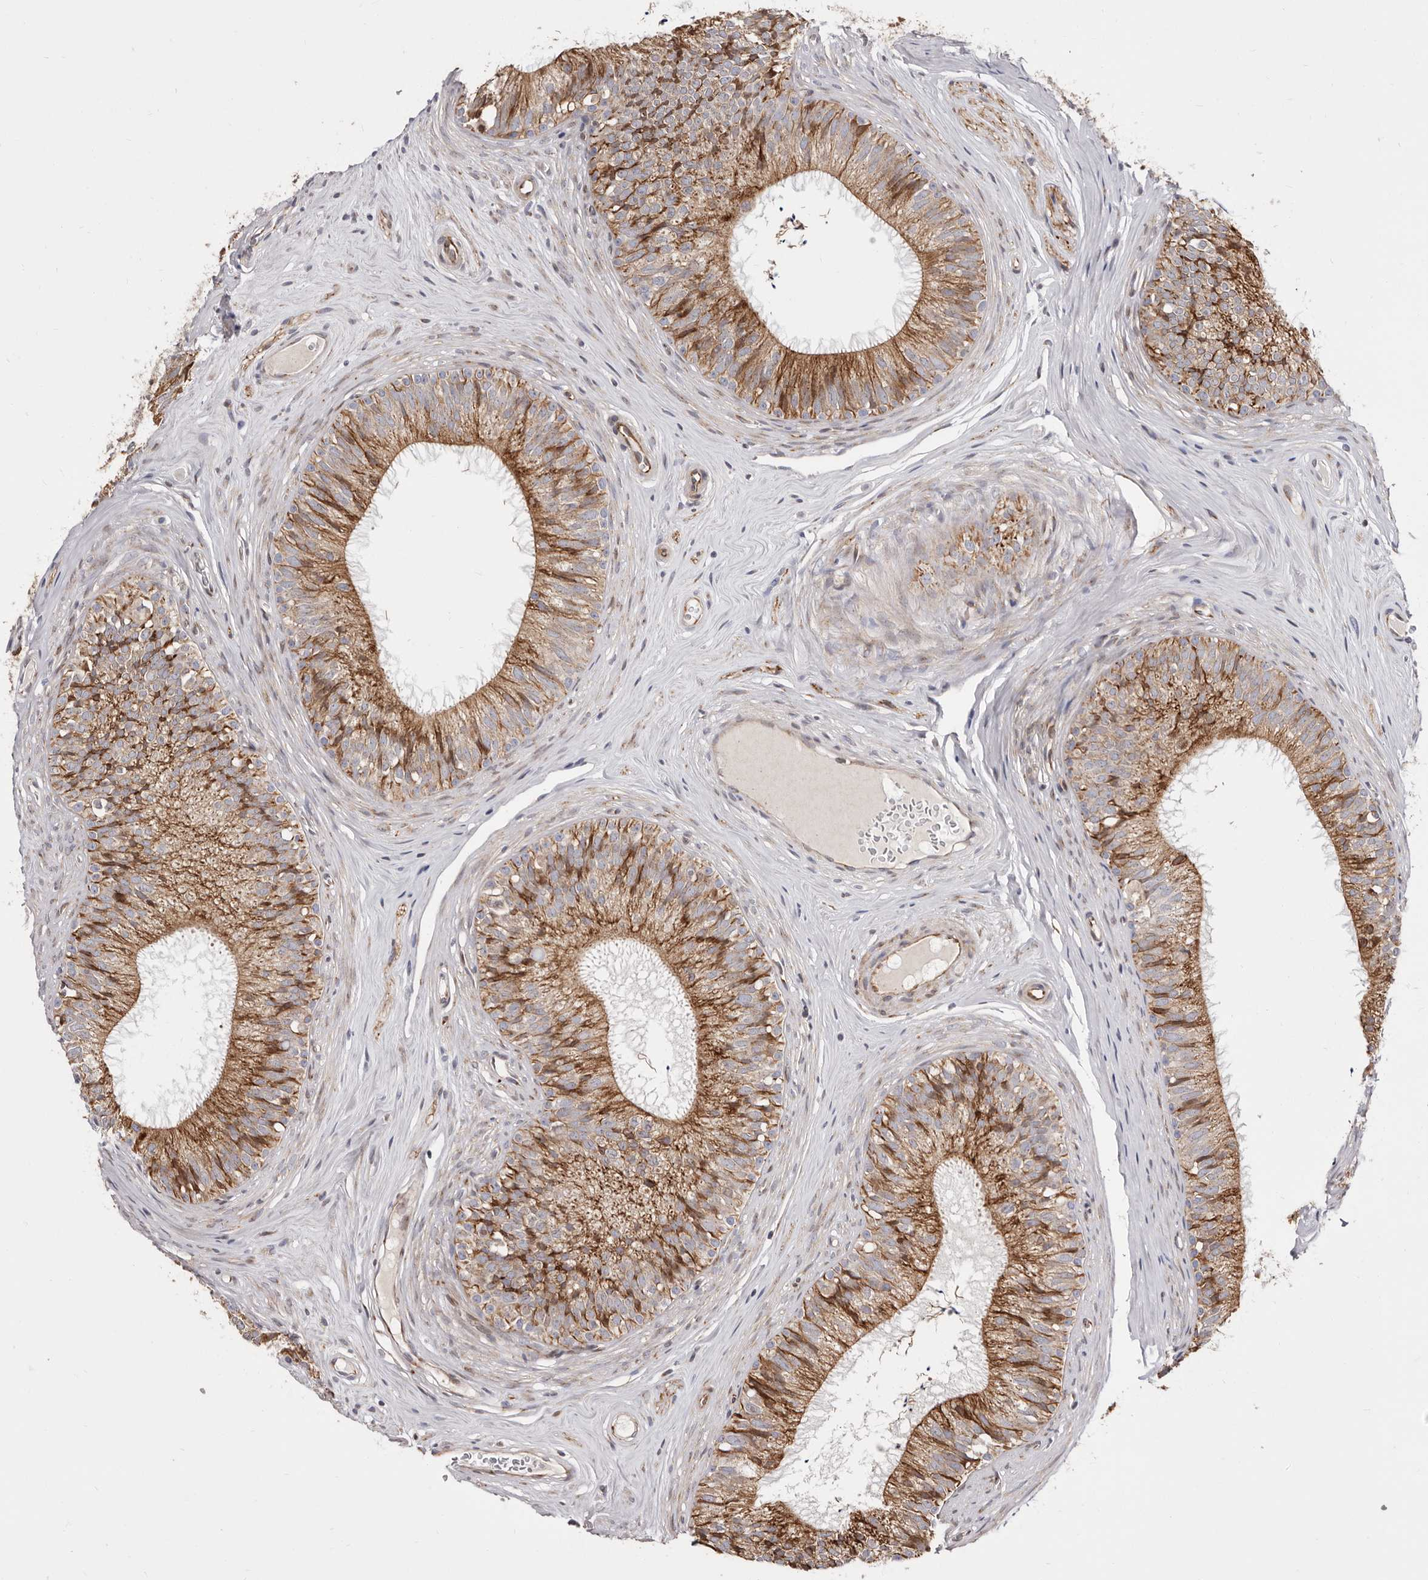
{"staining": {"intensity": "strong", "quantity": ">75%", "location": "cytoplasmic/membranous"}, "tissue": "epididymis", "cell_type": "Glandular cells", "image_type": "normal", "snomed": [{"axis": "morphology", "description": "Normal tissue, NOS"}, {"axis": "topography", "description": "Epididymis"}], "caption": "Immunohistochemistry (DAB) staining of benign epididymis demonstrates strong cytoplasmic/membranous protein expression in approximately >75% of glandular cells.", "gene": "TIMM17B", "patient": {"sex": "male", "age": 29}}